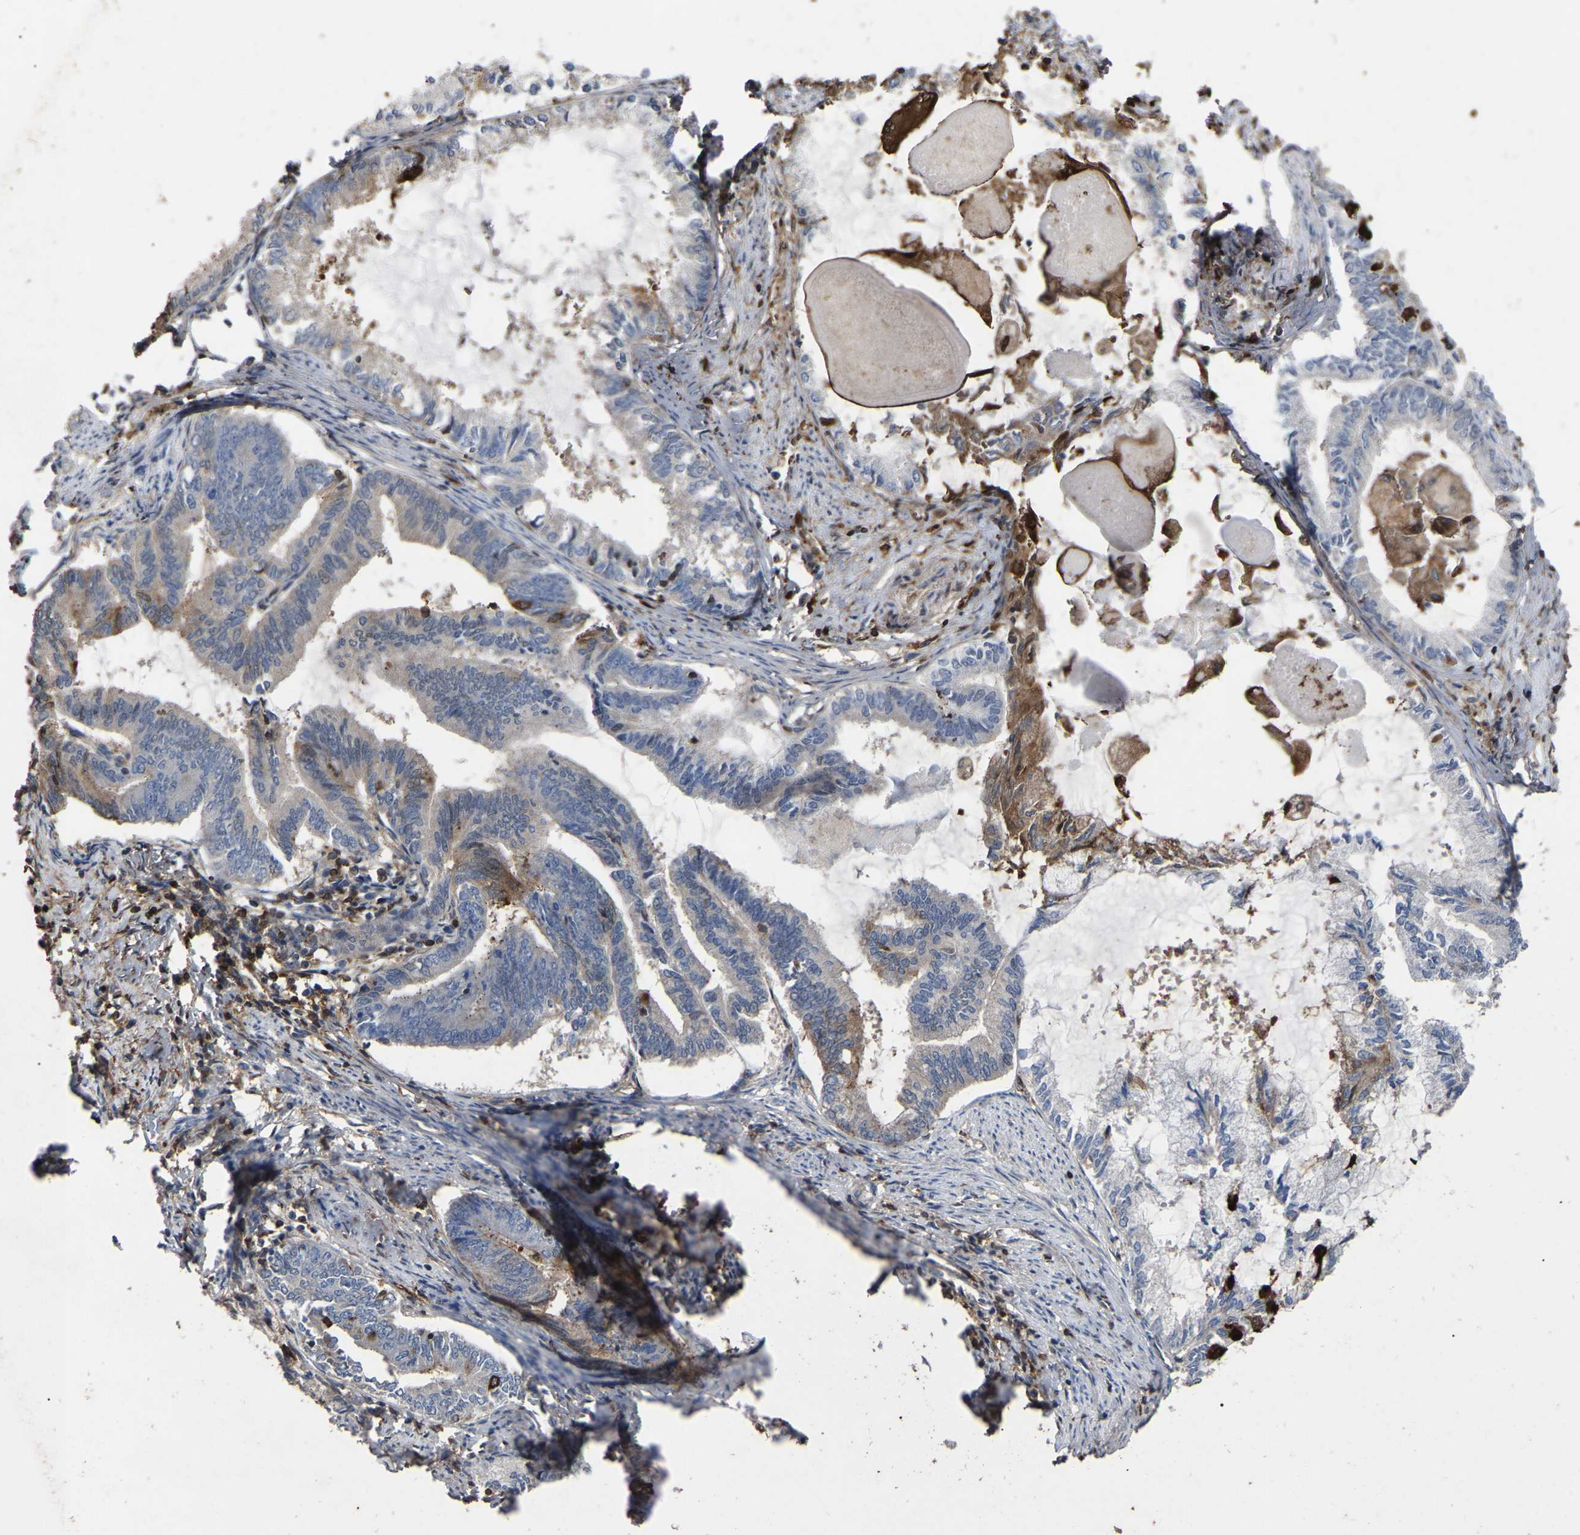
{"staining": {"intensity": "moderate", "quantity": "<25%", "location": "cytoplasmic/membranous"}, "tissue": "endometrial cancer", "cell_type": "Tumor cells", "image_type": "cancer", "snomed": [{"axis": "morphology", "description": "Adenocarcinoma, NOS"}, {"axis": "topography", "description": "Endometrium"}], "caption": "Endometrial cancer (adenocarcinoma) was stained to show a protein in brown. There is low levels of moderate cytoplasmic/membranous staining in about <25% of tumor cells.", "gene": "CIT", "patient": {"sex": "female", "age": 86}}